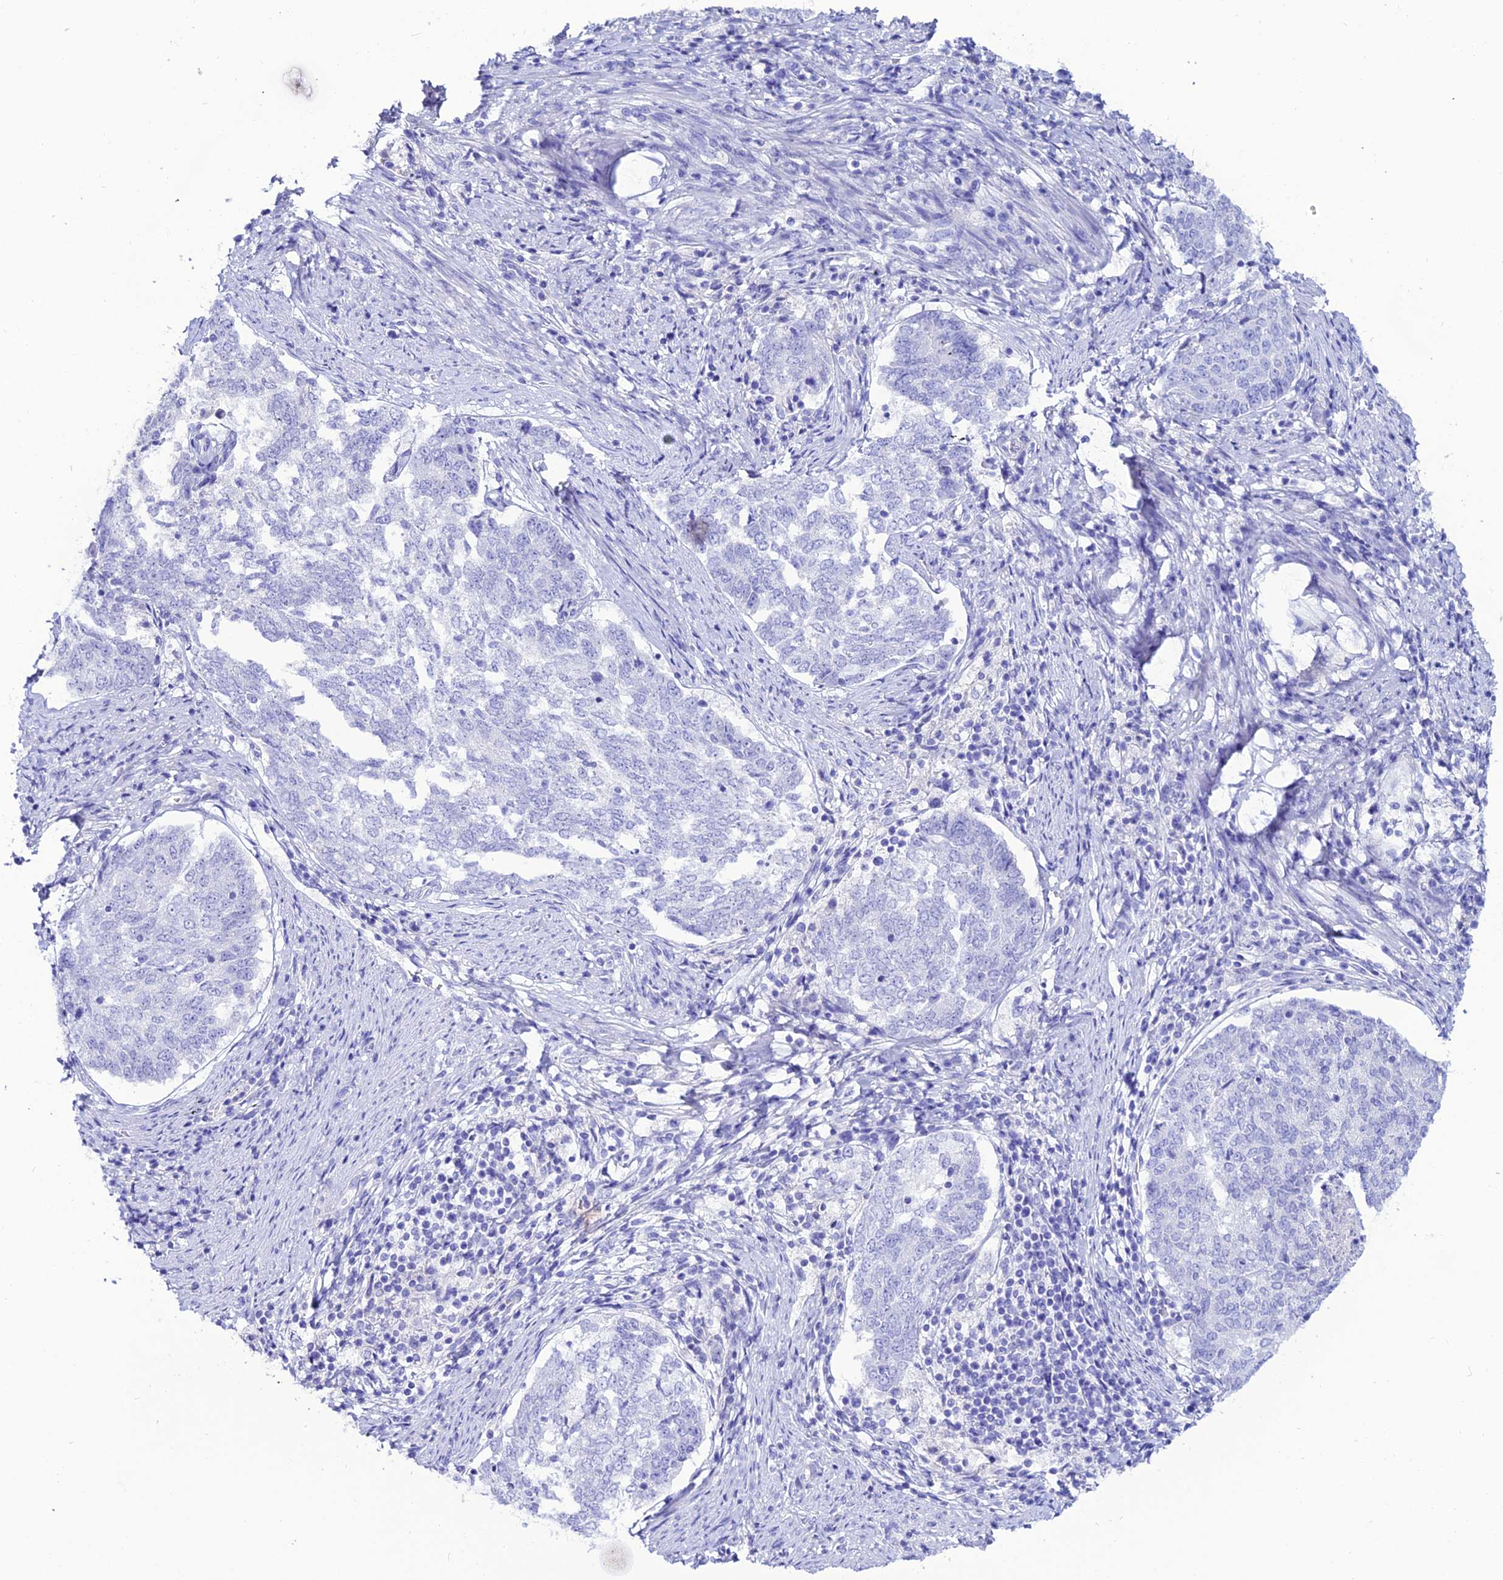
{"staining": {"intensity": "negative", "quantity": "none", "location": "none"}, "tissue": "endometrial cancer", "cell_type": "Tumor cells", "image_type": "cancer", "snomed": [{"axis": "morphology", "description": "Adenocarcinoma, NOS"}, {"axis": "topography", "description": "Endometrium"}], "caption": "Immunohistochemistry (IHC) photomicrograph of endometrial cancer stained for a protein (brown), which shows no staining in tumor cells. (Brightfield microscopy of DAB IHC at high magnification).", "gene": "OR4D5", "patient": {"sex": "female", "age": 80}}